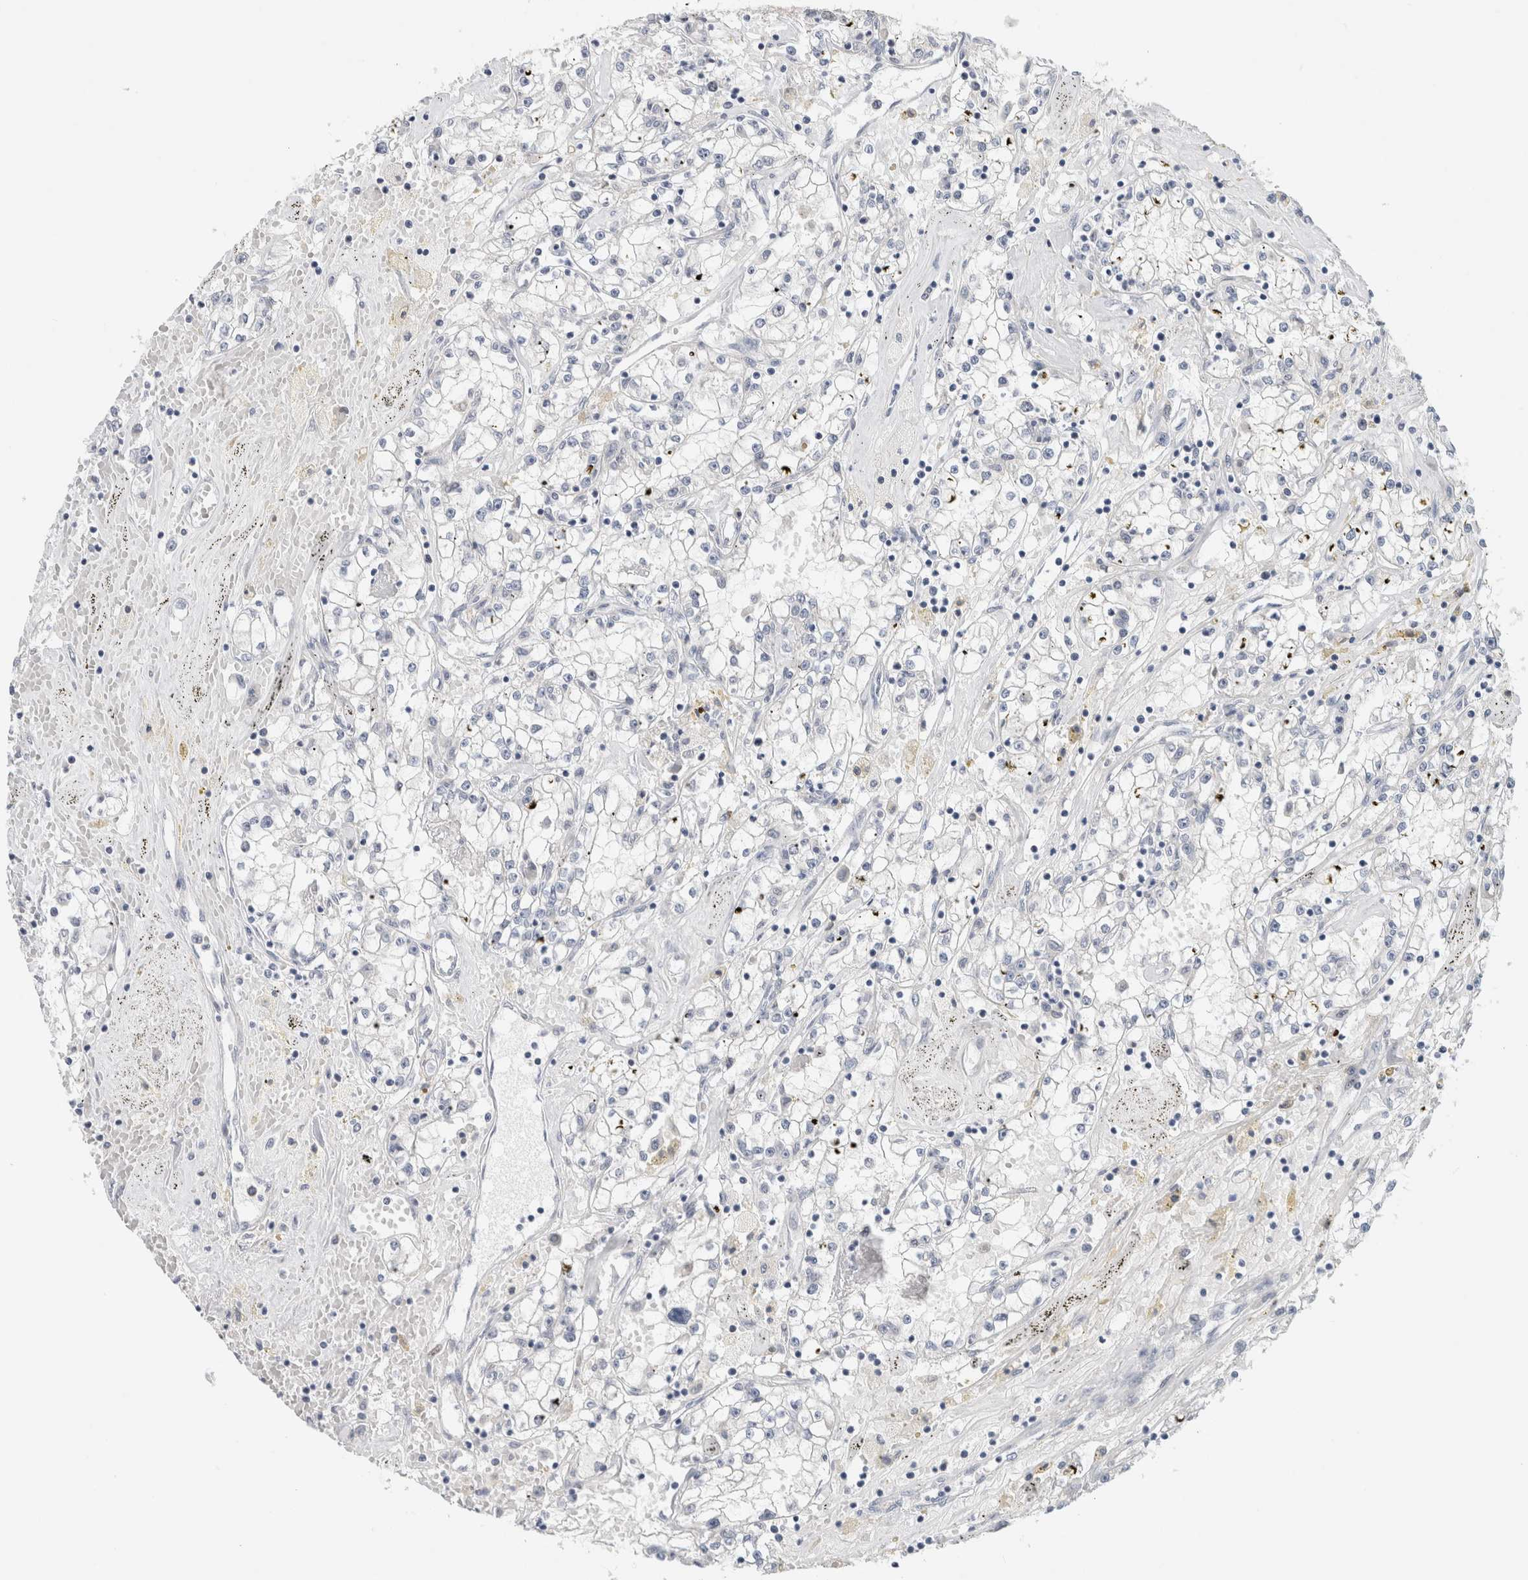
{"staining": {"intensity": "negative", "quantity": "none", "location": "none"}, "tissue": "renal cancer", "cell_type": "Tumor cells", "image_type": "cancer", "snomed": [{"axis": "morphology", "description": "Adenocarcinoma, NOS"}, {"axis": "topography", "description": "Kidney"}], "caption": "Micrograph shows no significant protein positivity in tumor cells of renal cancer.", "gene": "KNL1", "patient": {"sex": "male", "age": 56}}